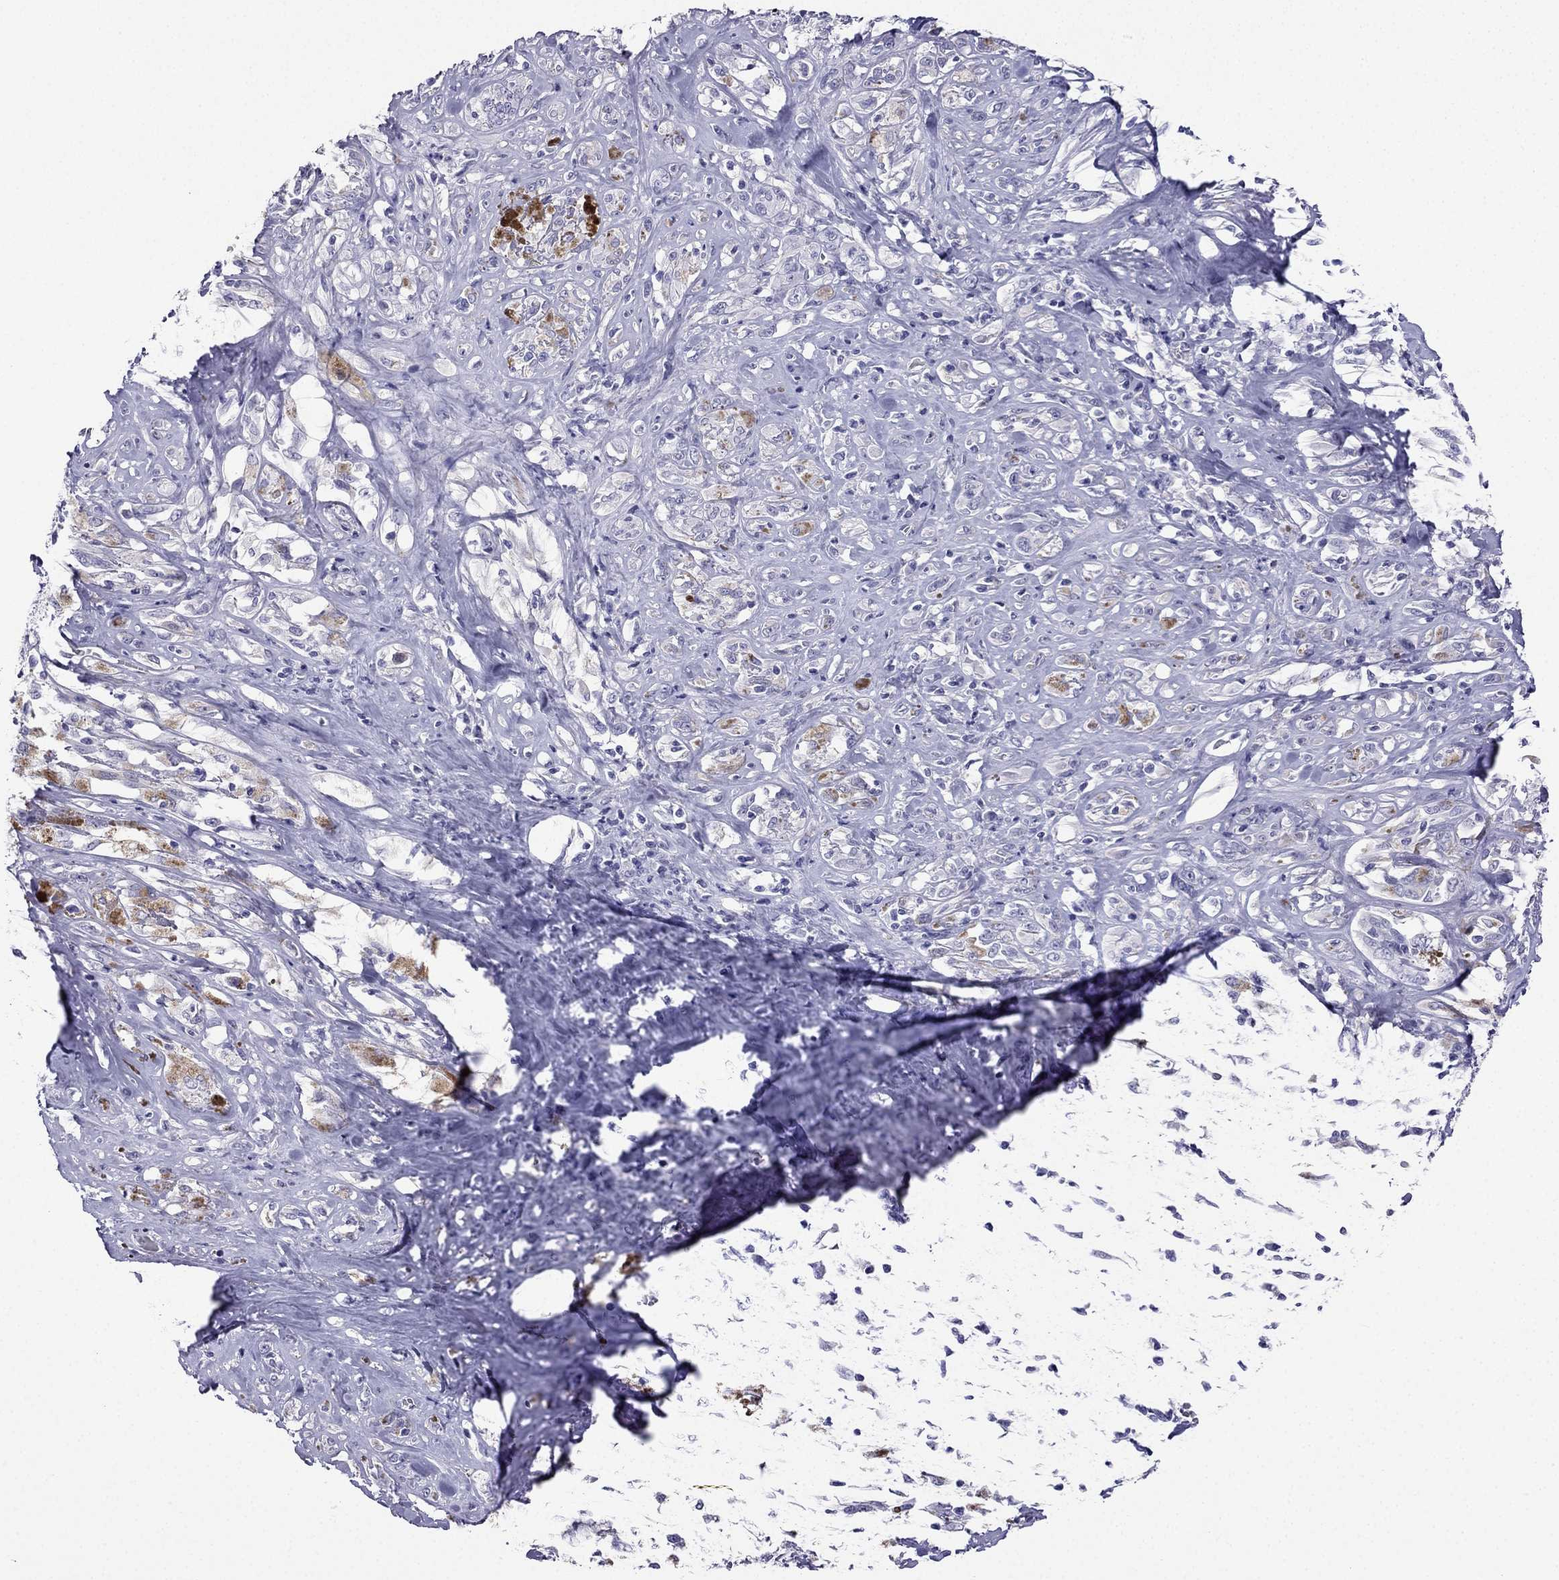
{"staining": {"intensity": "negative", "quantity": "none", "location": "none"}, "tissue": "melanoma", "cell_type": "Tumor cells", "image_type": "cancer", "snomed": [{"axis": "morphology", "description": "Malignant melanoma, NOS"}, {"axis": "topography", "description": "Skin"}], "caption": "Tumor cells are negative for protein expression in human melanoma. (DAB (3,3'-diaminobenzidine) IHC with hematoxylin counter stain).", "gene": "KCNJ10", "patient": {"sex": "female", "age": 91}}